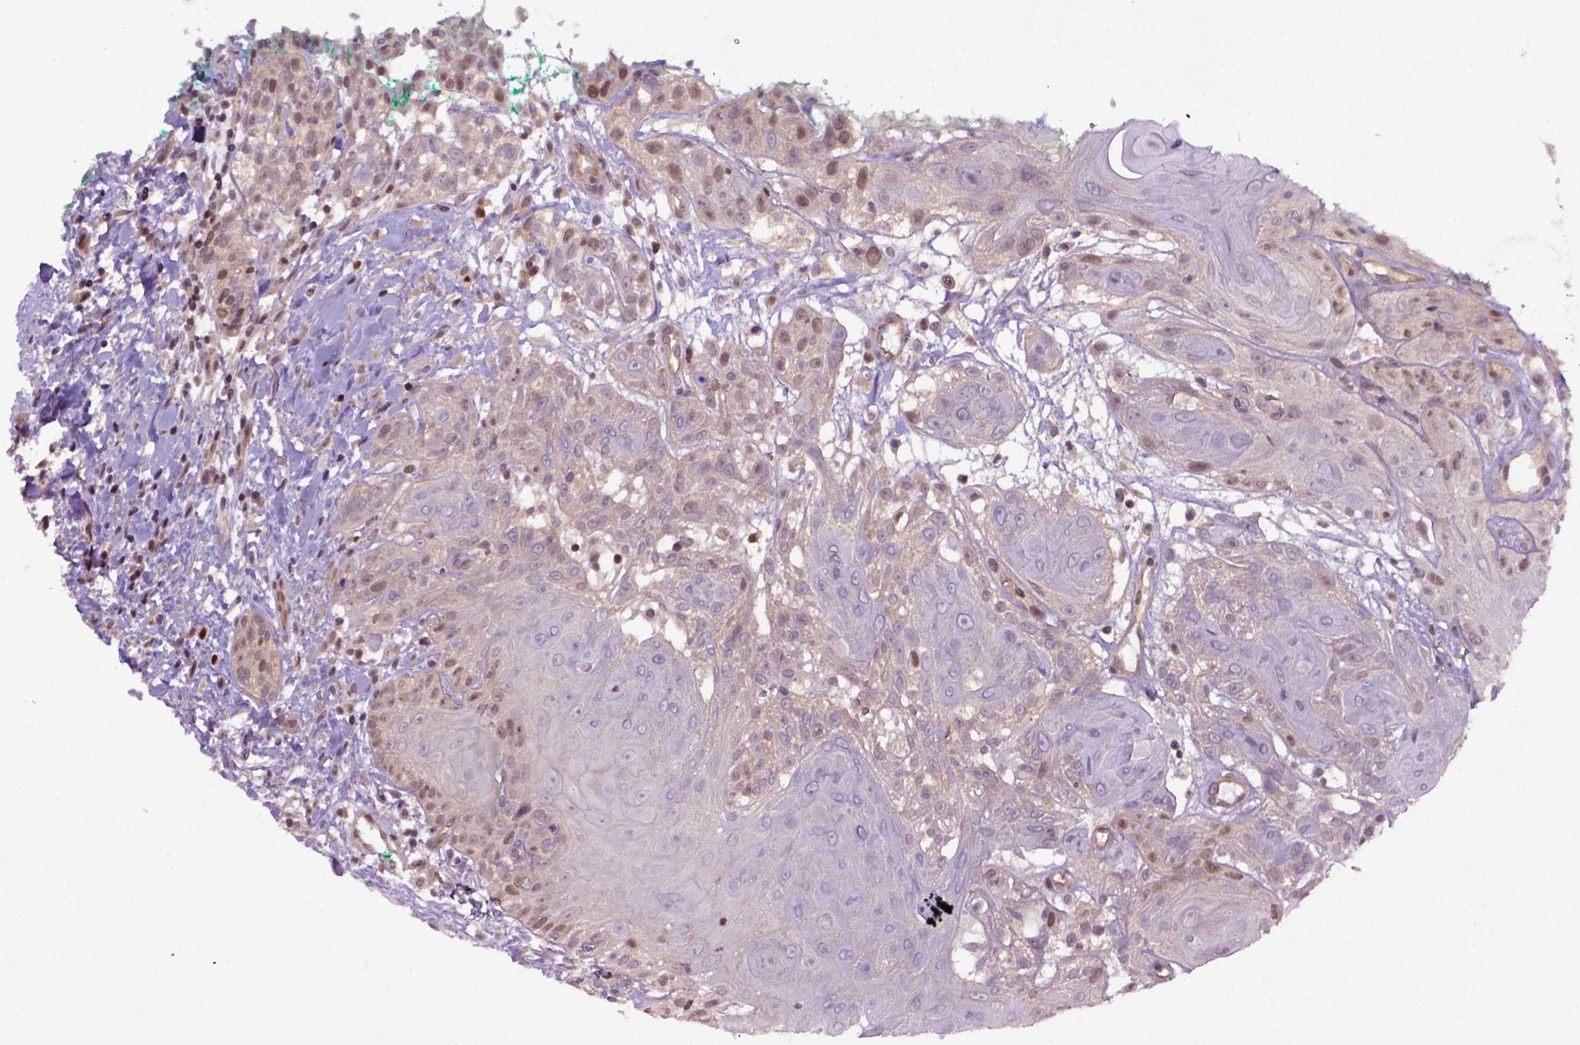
{"staining": {"intensity": "moderate", "quantity": ">75%", "location": "cytoplasmic/membranous,nuclear"}, "tissue": "head and neck cancer", "cell_type": "Tumor cells", "image_type": "cancer", "snomed": [{"axis": "morphology", "description": "Normal tissue, NOS"}, {"axis": "morphology", "description": "Squamous cell carcinoma, NOS"}, {"axis": "topography", "description": "Oral tissue"}, {"axis": "topography", "description": "Salivary gland"}, {"axis": "topography", "description": "Head-Neck"}], "caption": "IHC photomicrograph of human head and neck cancer stained for a protein (brown), which reveals medium levels of moderate cytoplasmic/membranous and nuclear positivity in approximately >75% of tumor cells.", "gene": "WDR48", "patient": {"sex": "female", "age": 62}}